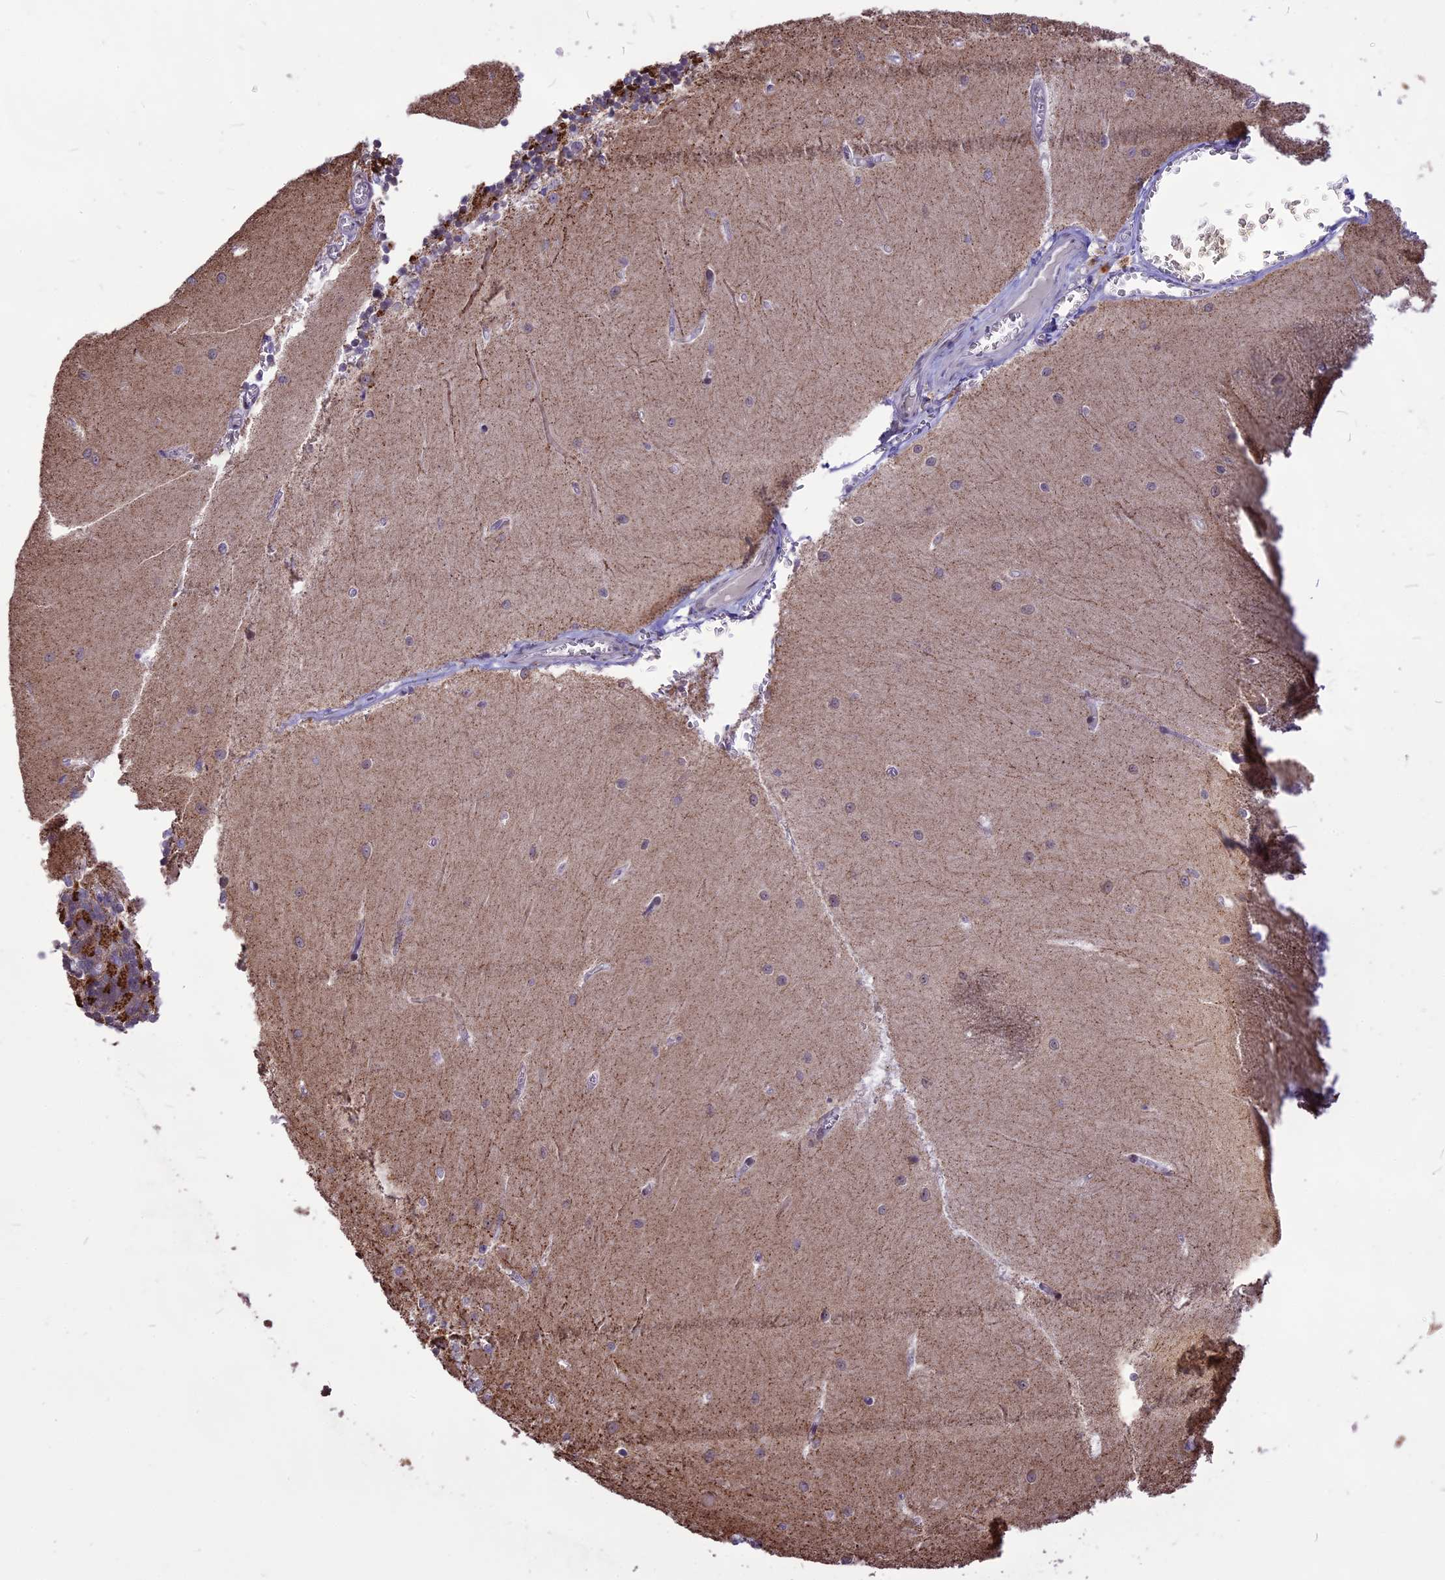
{"staining": {"intensity": "moderate", "quantity": "25%-75%", "location": "cytoplasmic/membranous"}, "tissue": "cerebellum", "cell_type": "Cells in granular layer", "image_type": "normal", "snomed": [{"axis": "morphology", "description": "Normal tissue, NOS"}, {"axis": "topography", "description": "Cerebellum"}], "caption": "Normal cerebellum displays moderate cytoplasmic/membranous staining in approximately 25%-75% of cells in granular layer, visualized by immunohistochemistry.", "gene": "CMSS1", "patient": {"sex": "male", "age": 37}}